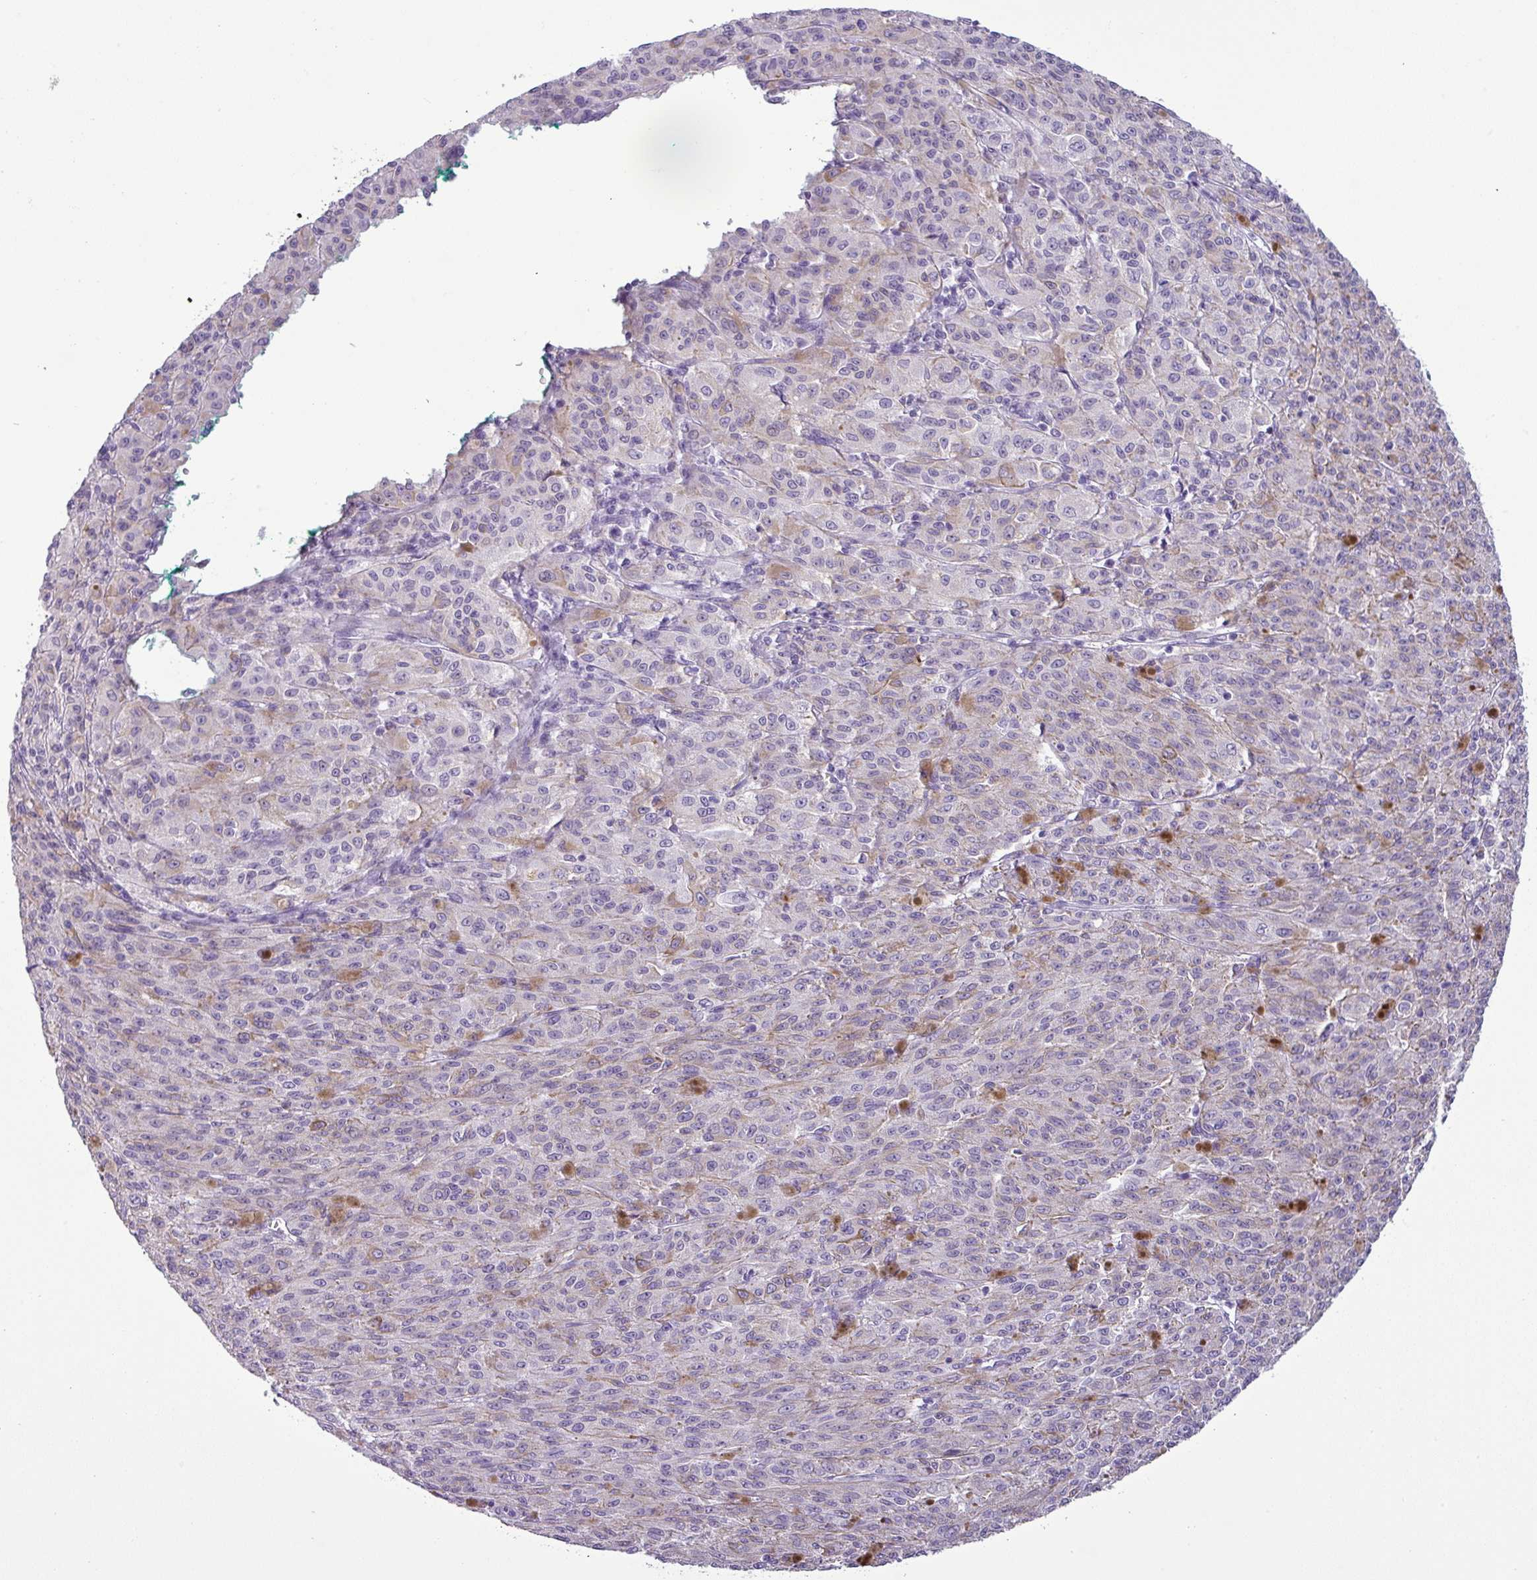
{"staining": {"intensity": "negative", "quantity": "none", "location": "none"}, "tissue": "melanoma", "cell_type": "Tumor cells", "image_type": "cancer", "snomed": [{"axis": "morphology", "description": "Malignant melanoma, NOS"}, {"axis": "topography", "description": "Skin"}], "caption": "The immunohistochemistry micrograph has no significant expression in tumor cells of malignant melanoma tissue.", "gene": "CDH16", "patient": {"sex": "female", "age": 52}}